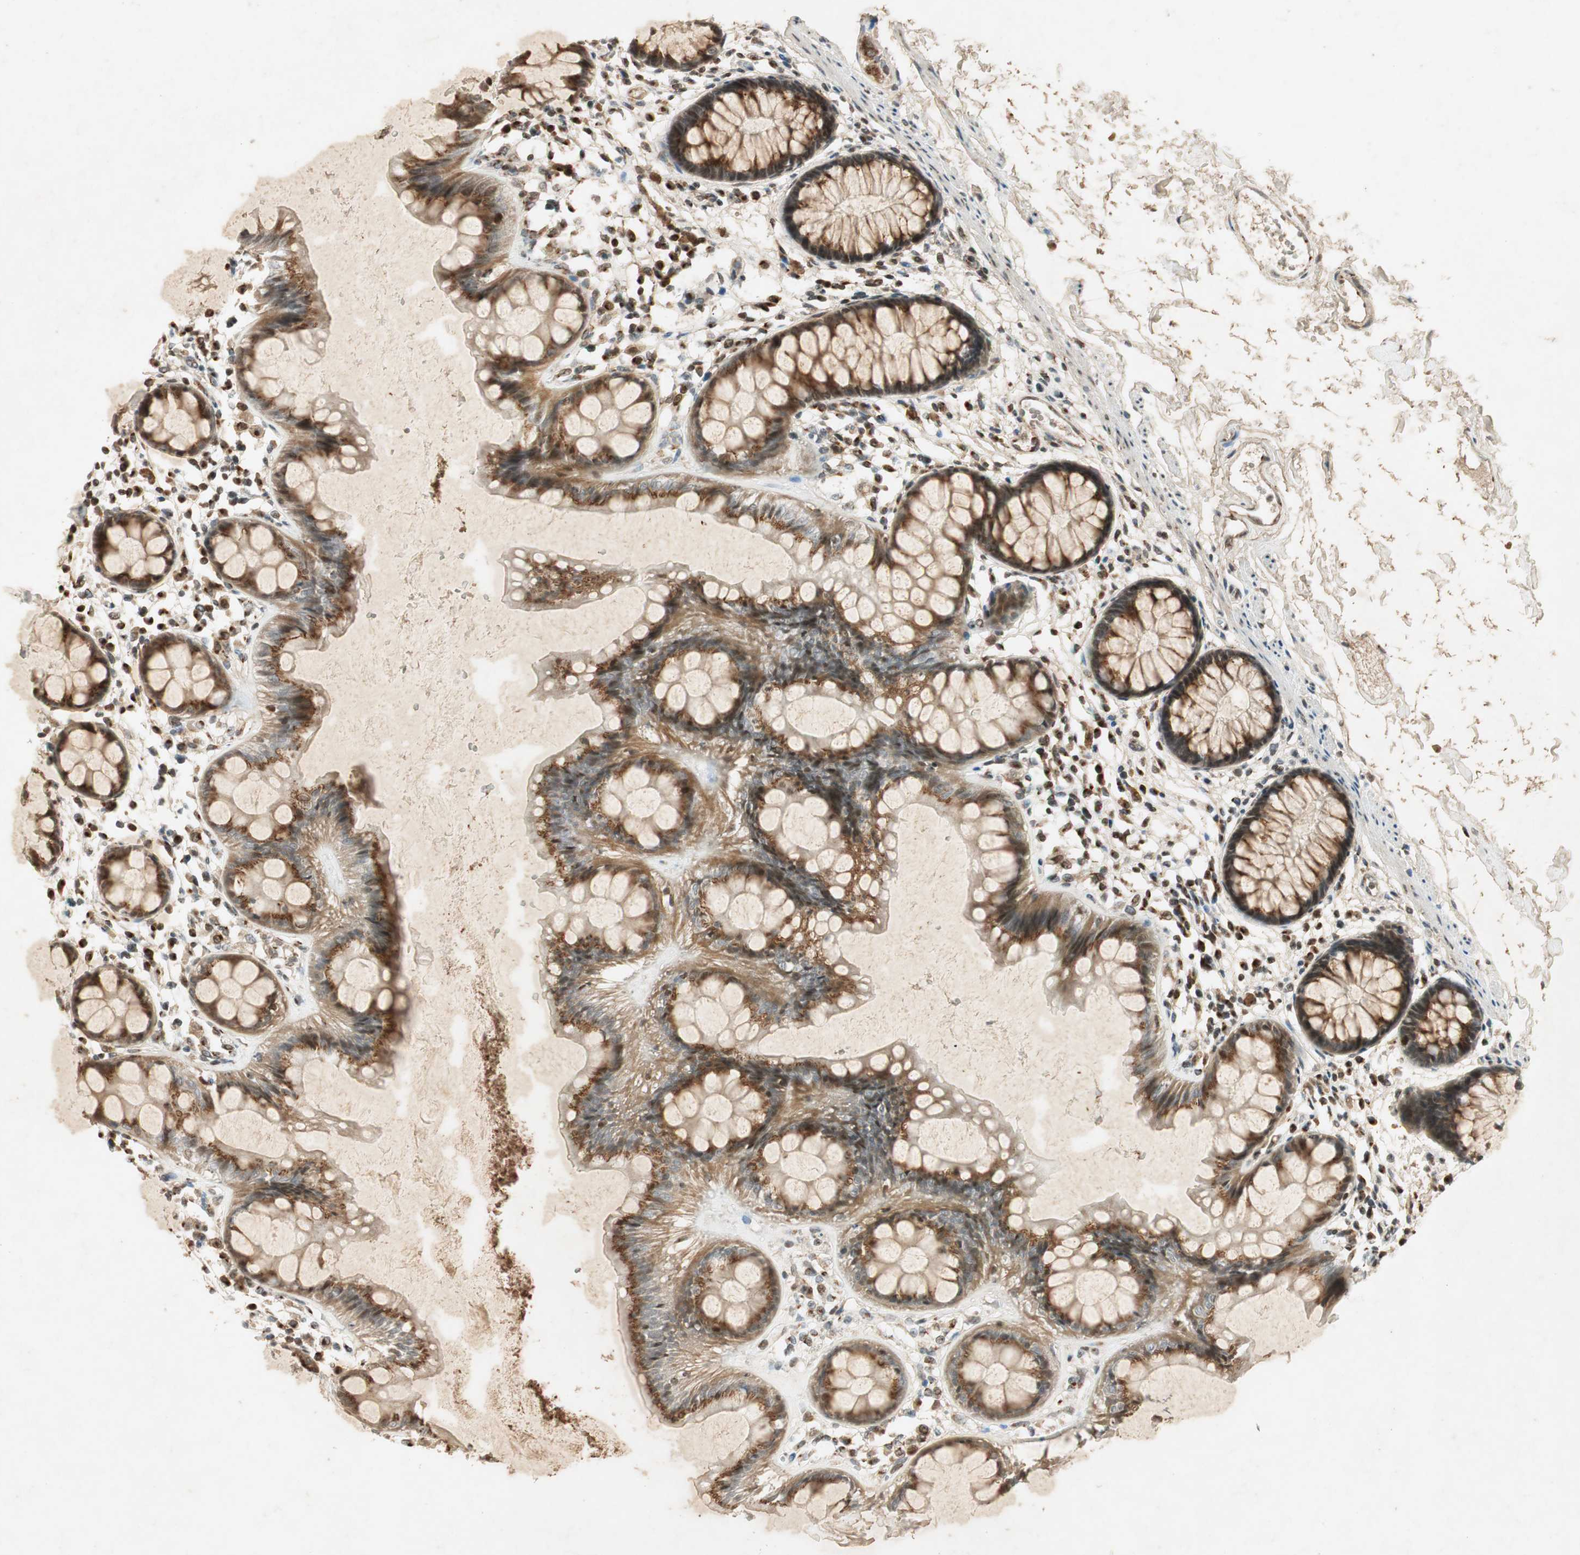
{"staining": {"intensity": "moderate", "quantity": ">75%", "location": "cytoplasmic/membranous"}, "tissue": "rectum", "cell_type": "Glandular cells", "image_type": "normal", "snomed": [{"axis": "morphology", "description": "Normal tissue, NOS"}, {"axis": "topography", "description": "Rectum"}], "caption": "Immunohistochemistry (IHC) staining of normal rectum, which demonstrates medium levels of moderate cytoplasmic/membranous staining in approximately >75% of glandular cells indicating moderate cytoplasmic/membranous protein positivity. The staining was performed using DAB (3,3'-diaminobenzidine) (brown) for protein detection and nuclei were counterstained in hematoxylin (blue).", "gene": "NEO1", "patient": {"sex": "female", "age": 66}}